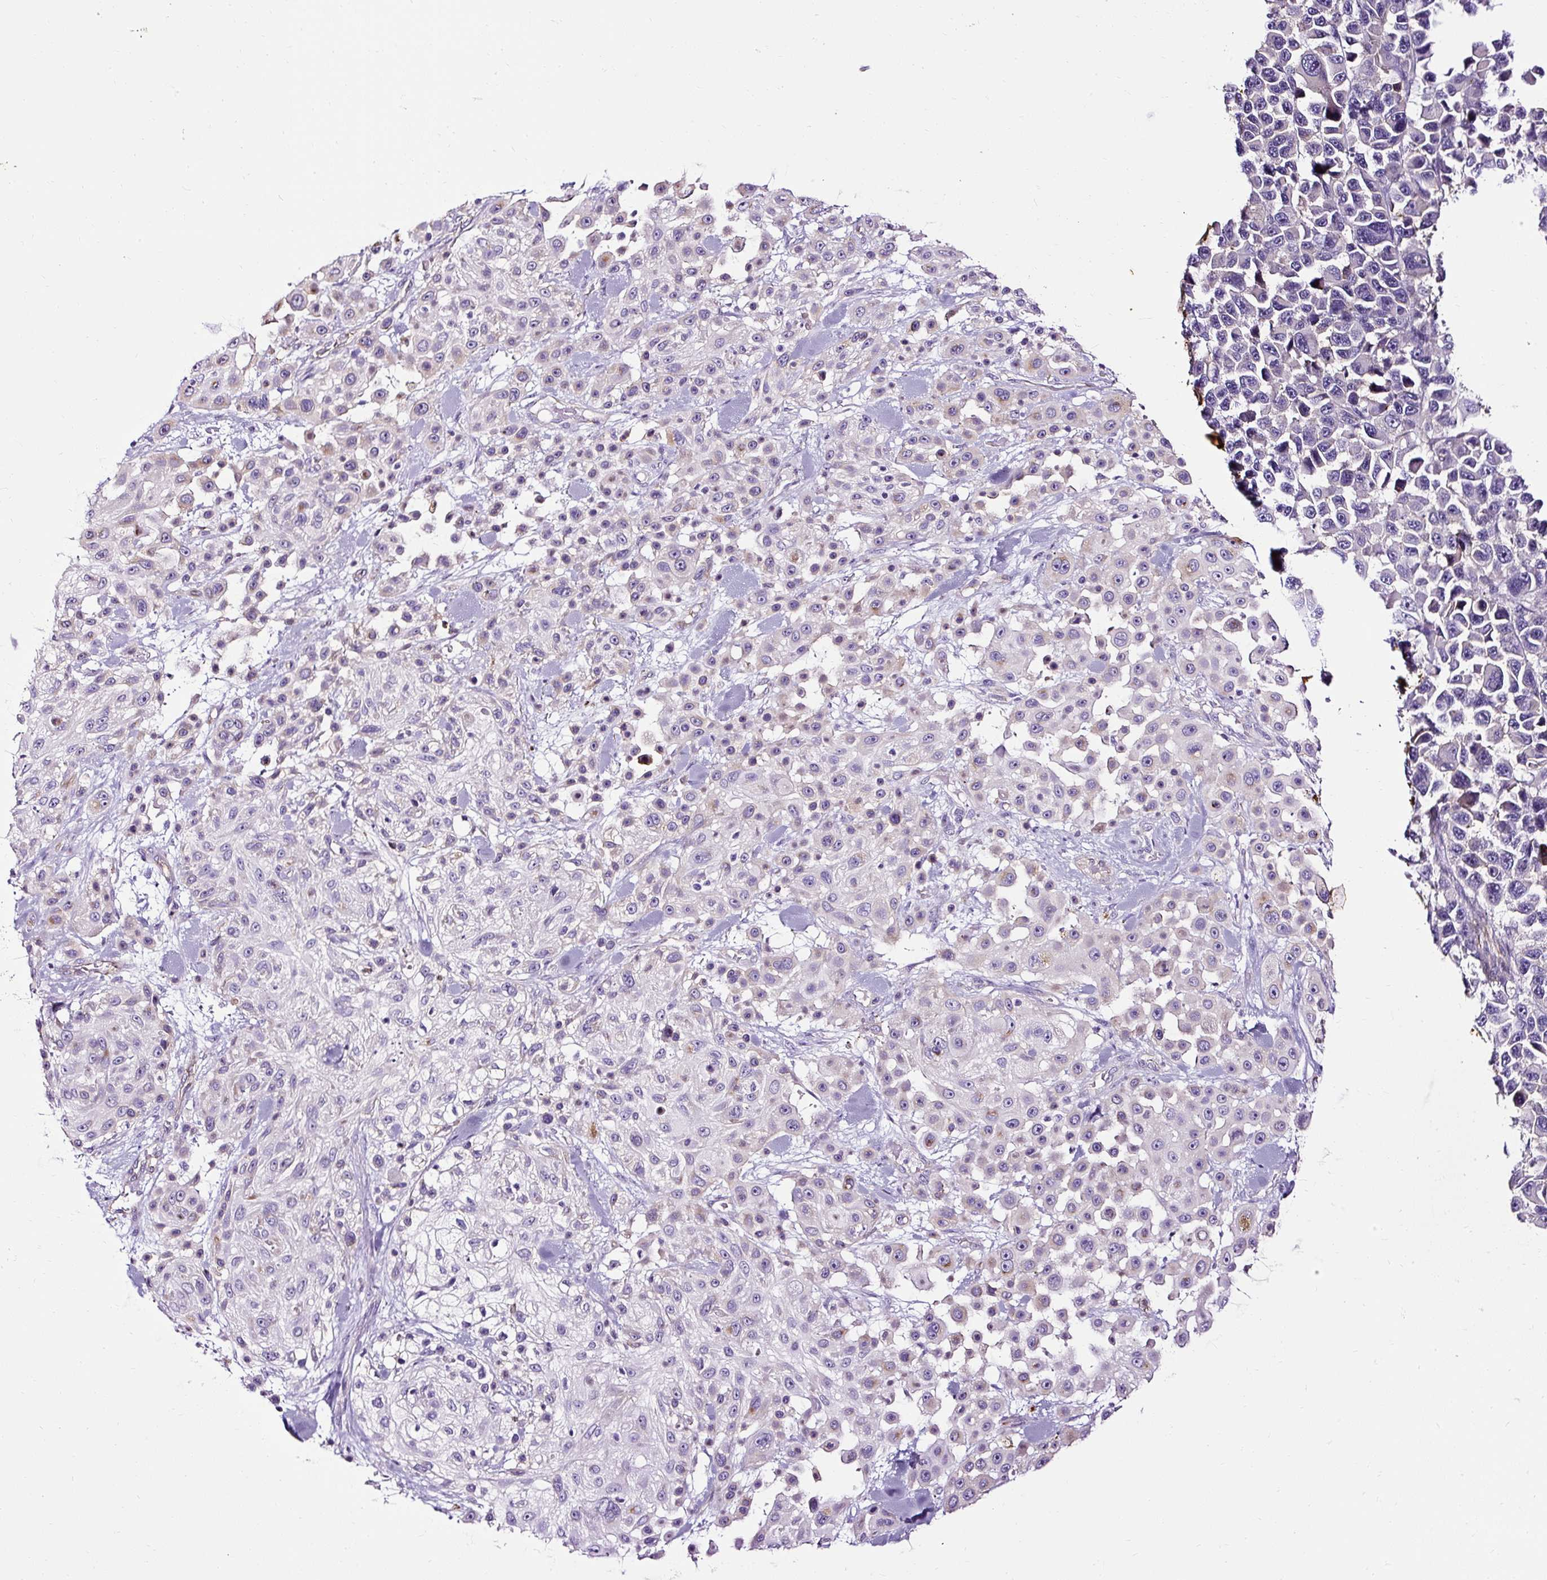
{"staining": {"intensity": "weak", "quantity": "<25%", "location": "cytoplasmic/membranous"}, "tissue": "skin cancer", "cell_type": "Tumor cells", "image_type": "cancer", "snomed": [{"axis": "morphology", "description": "Squamous cell carcinoma, NOS"}, {"axis": "topography", "description": "Skin"}], "caption": "Human squamous cell carcinoma (skin) stained for a protein using immunohistochemistry shows no expression in tumor cells.", "gene": "SLC7A8", "patient": {"sex": "male", "age": 67}}